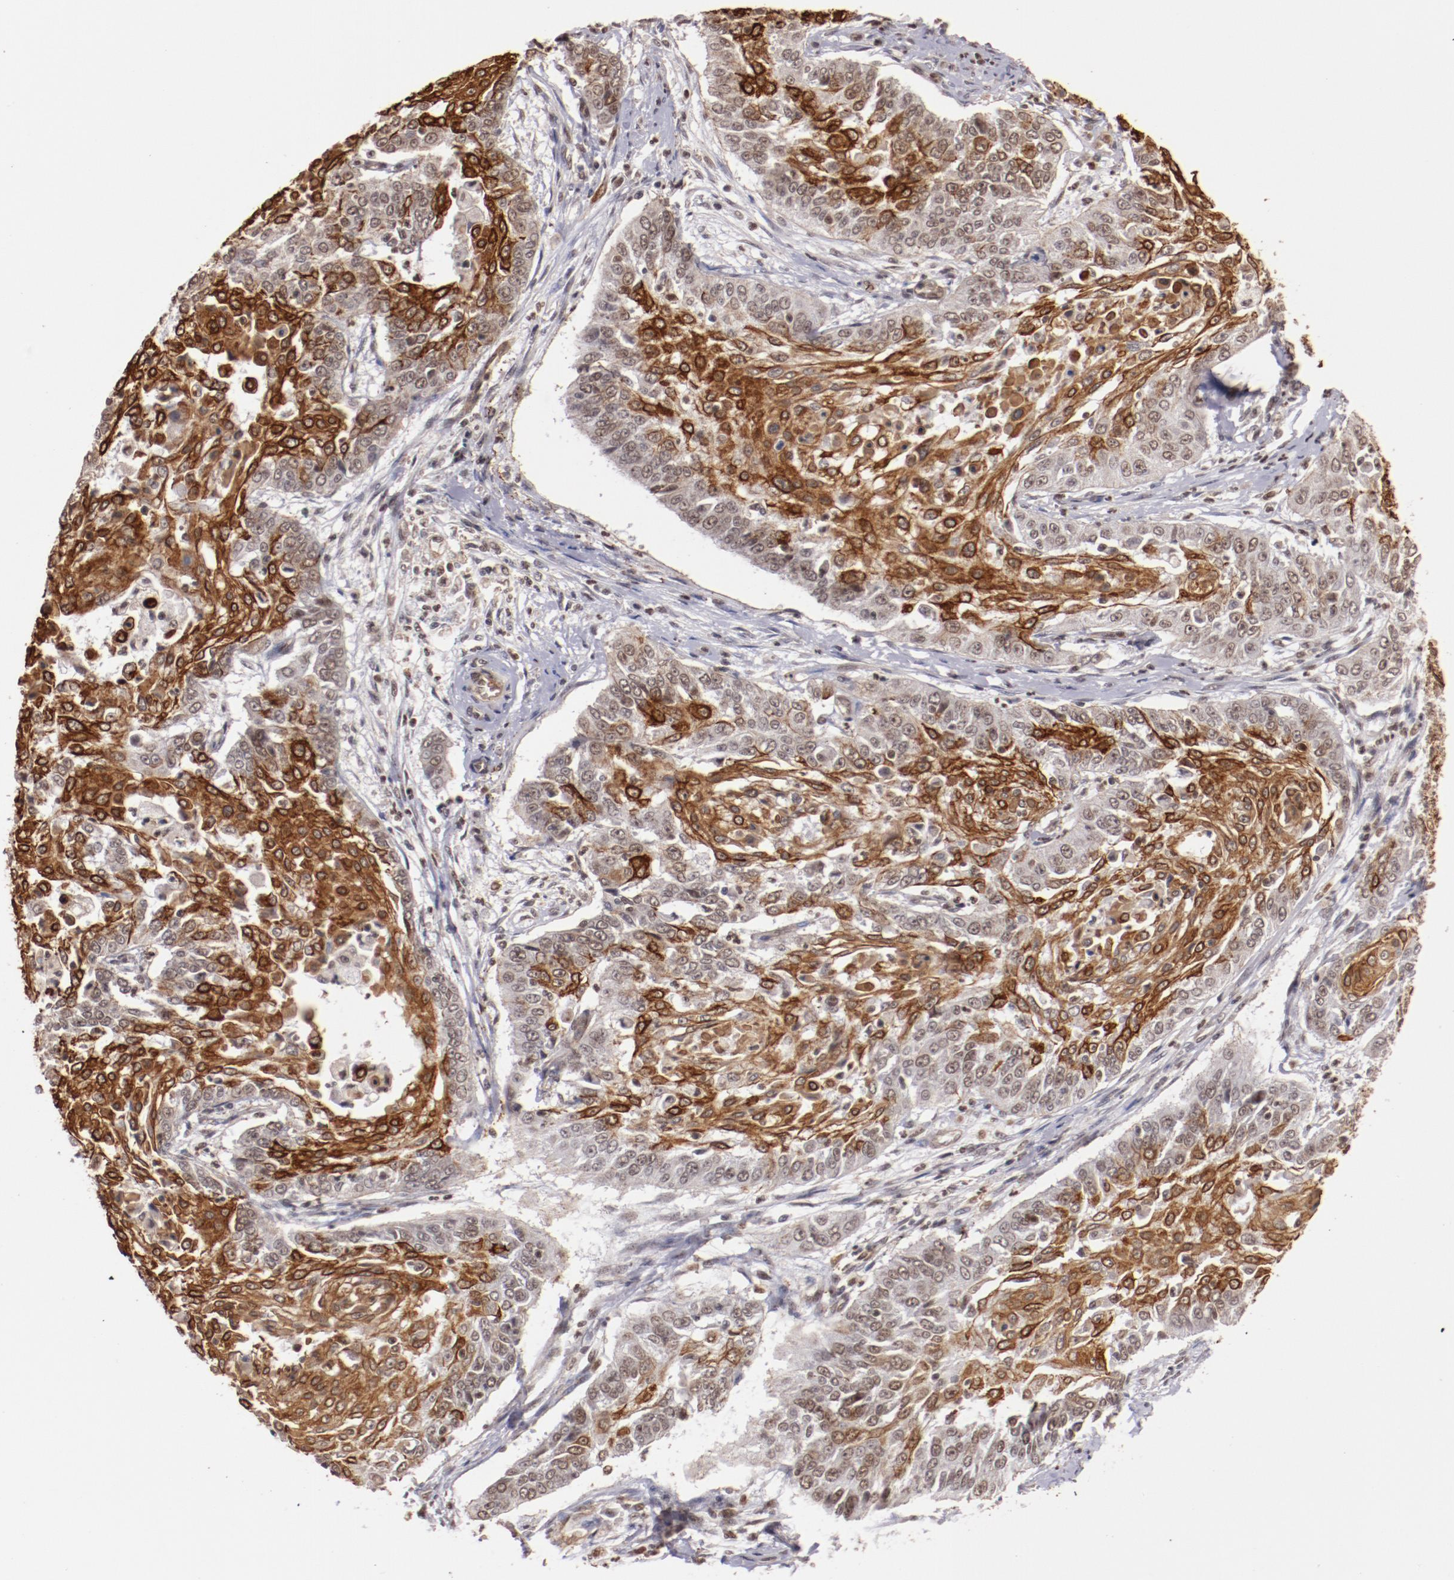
{"staining": {"intensity": "moderate", "quantity": "25%-75%", "location": "cytoplasmic/membranous,nuclear"}, "tissue": "cervical cancer", "cell_type": "Tumor cells", "image_type": "cancer", "snomed": [{"axis": "morphology", "description": "Squamous cell carcinoma, NOS"}, {"axis": "topography", "description": "Cervix"}], "caption": "This is an image of immunohistochemistry staining of cervical squamous cell carcinoma, which shows moderate expression in the cytoplasmic/membranous and nuclear of tumor cells.", "gene": "STAG2", "patient": {"sex": "female", "age": 64}}